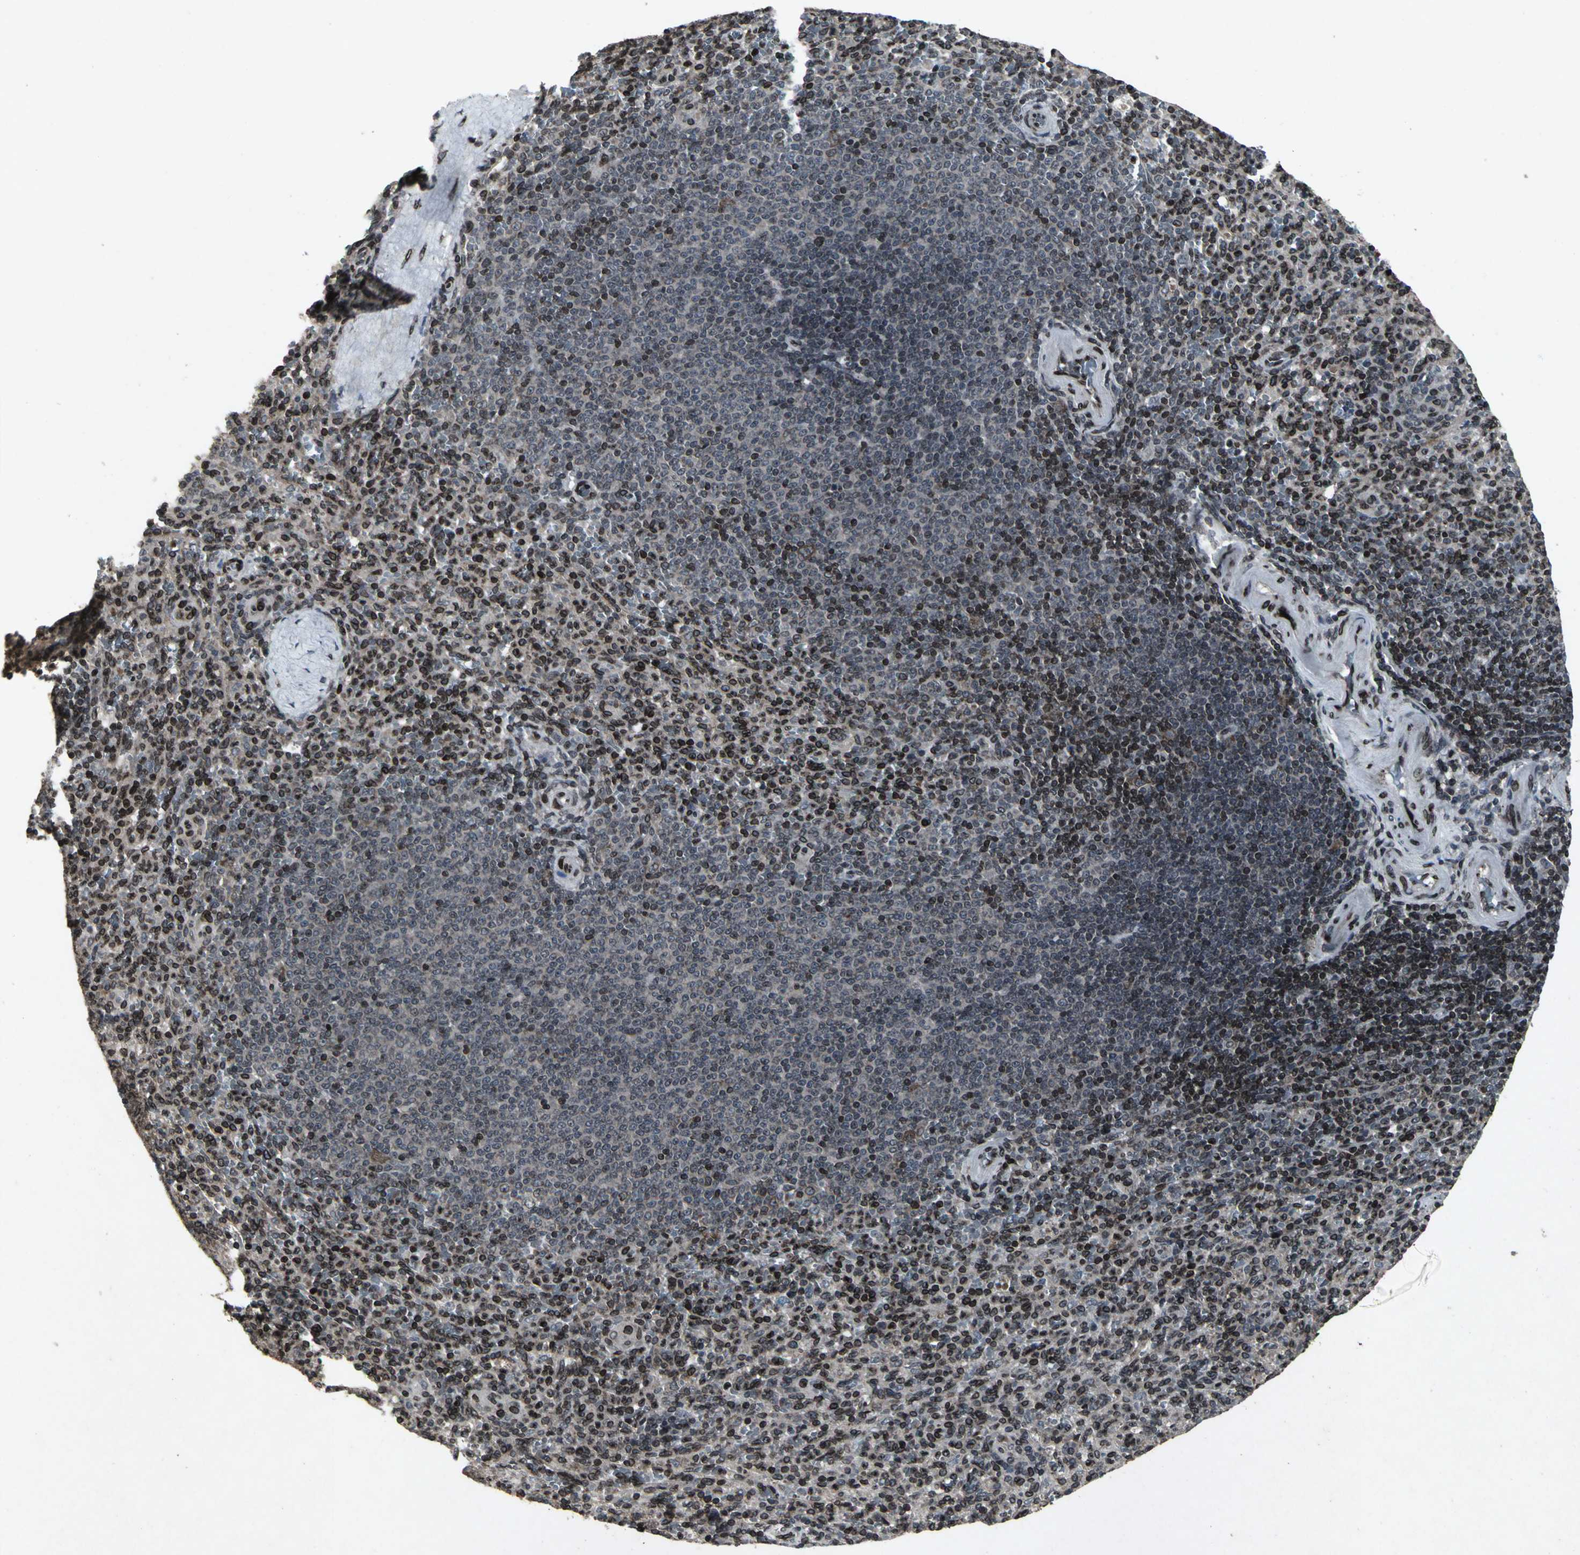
{"staining": {"intensity": "strong", "quantity": ">75%", "location": "nuclear"}, "tissue": "spleen", "cell_type": "Cells in red pulp", "image_type": "normal", "snomed": [{"axis": "morphology", "description": "Normal tissue, NOS"}, {"axis": "topography", "description": "Spleen"}], "caption": "Immunohistochemical staining of unremarkable spleen displays strong nuclear protein staining in approximately >75% of cells in red pulp. Immunohistochemistry stains the protein in brown and the nuclei are stained blue.", "gene": "SH2B3", "patient": {"sex": "male", "age": 36}}